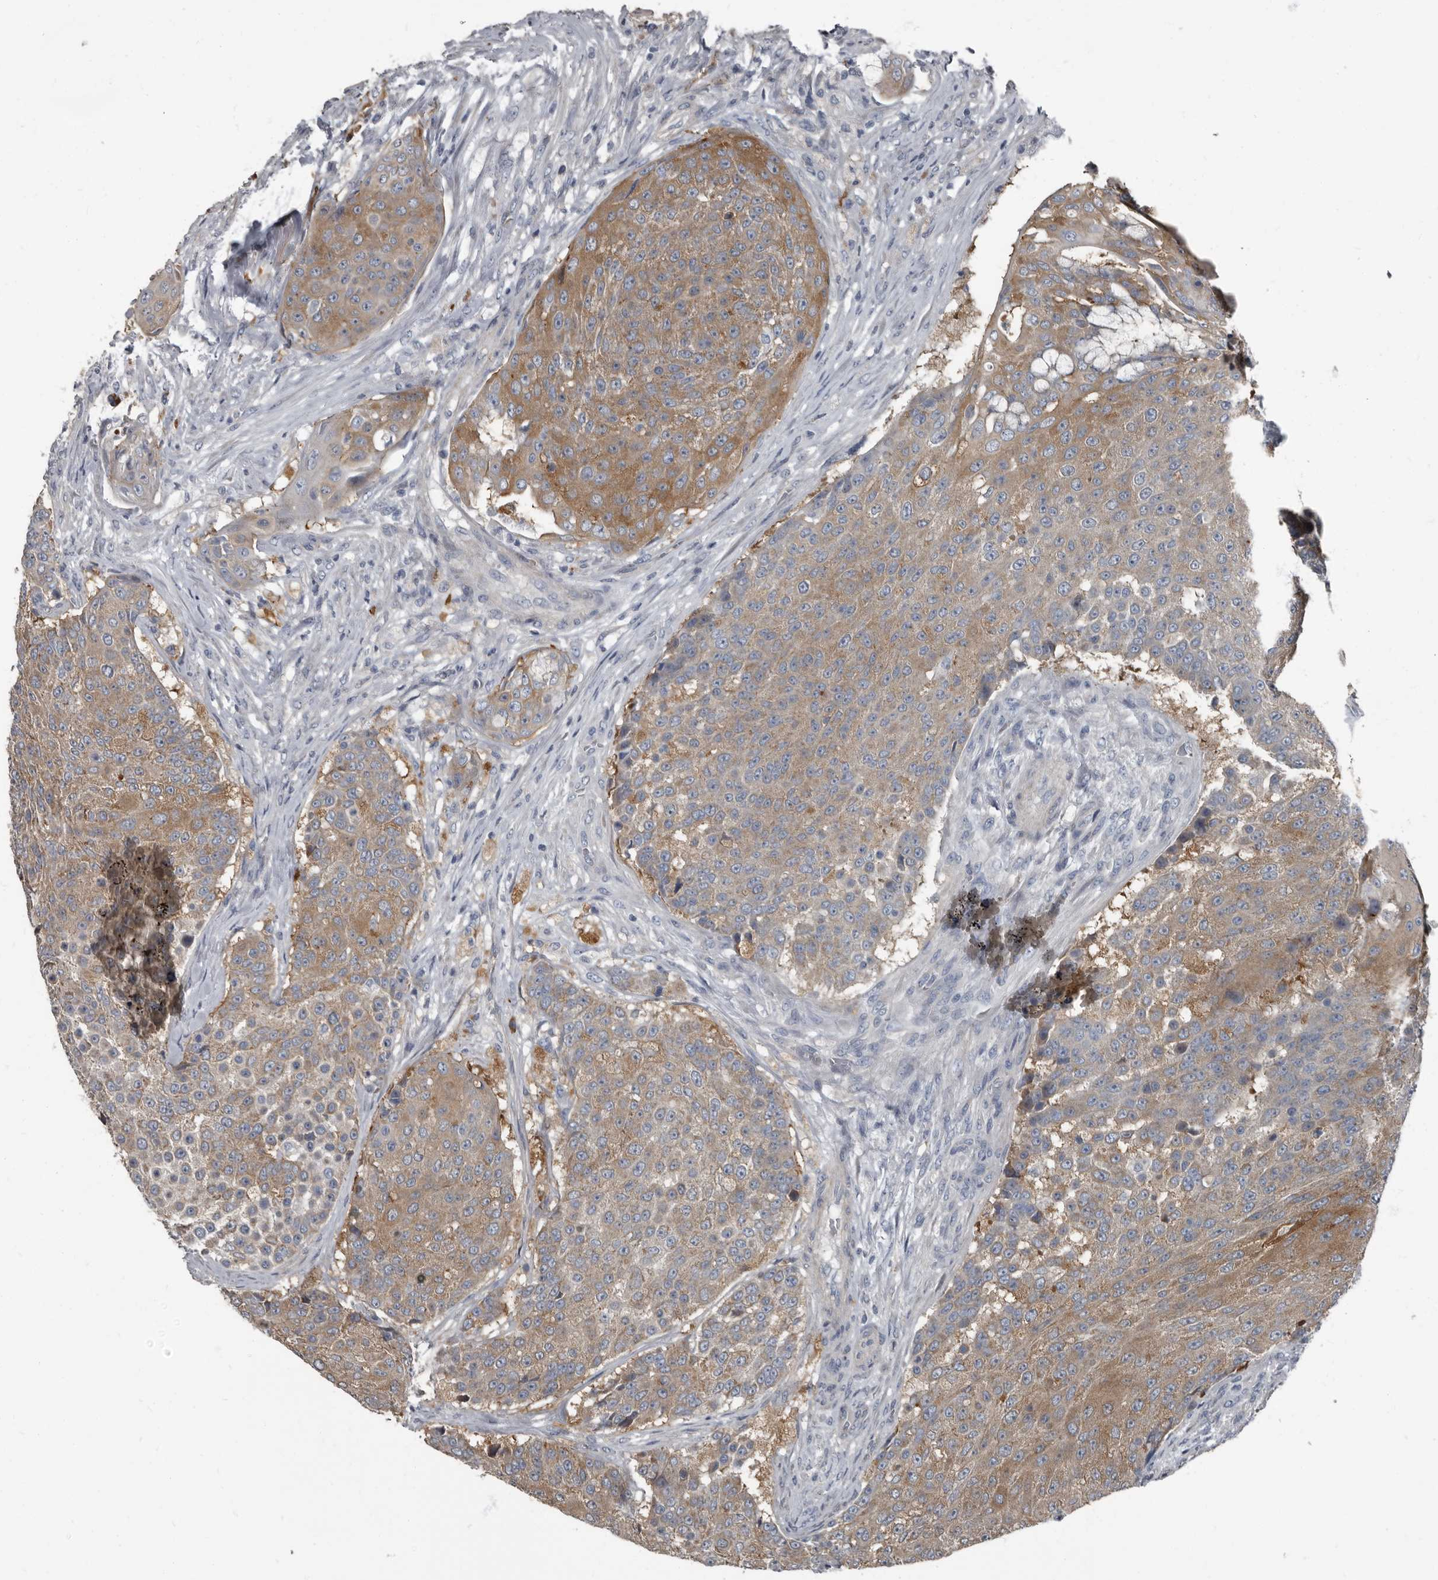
{"staining": {"intensity": "moderate", "quantity": ">75%", "location": "cytoplasmic/membranous"}, "tissue": "urothelial cancer", "cell_type": "Tumor cells", "image_type": "cancer", "snomed": [{"axis": "morphology", "description": "Urothelial carcinoma, High grade"}, {"axis": "topography", "description": "Urinary bladder"}], "caption": "This is an image of immunohistochemistry (IHC) staining of urothelial cancer, which shows moderate staining in the cytoplasmic/membranous of tumor cells.", "gene": "TPD52L1", "patient": {"sex": "female", "age": 63}}